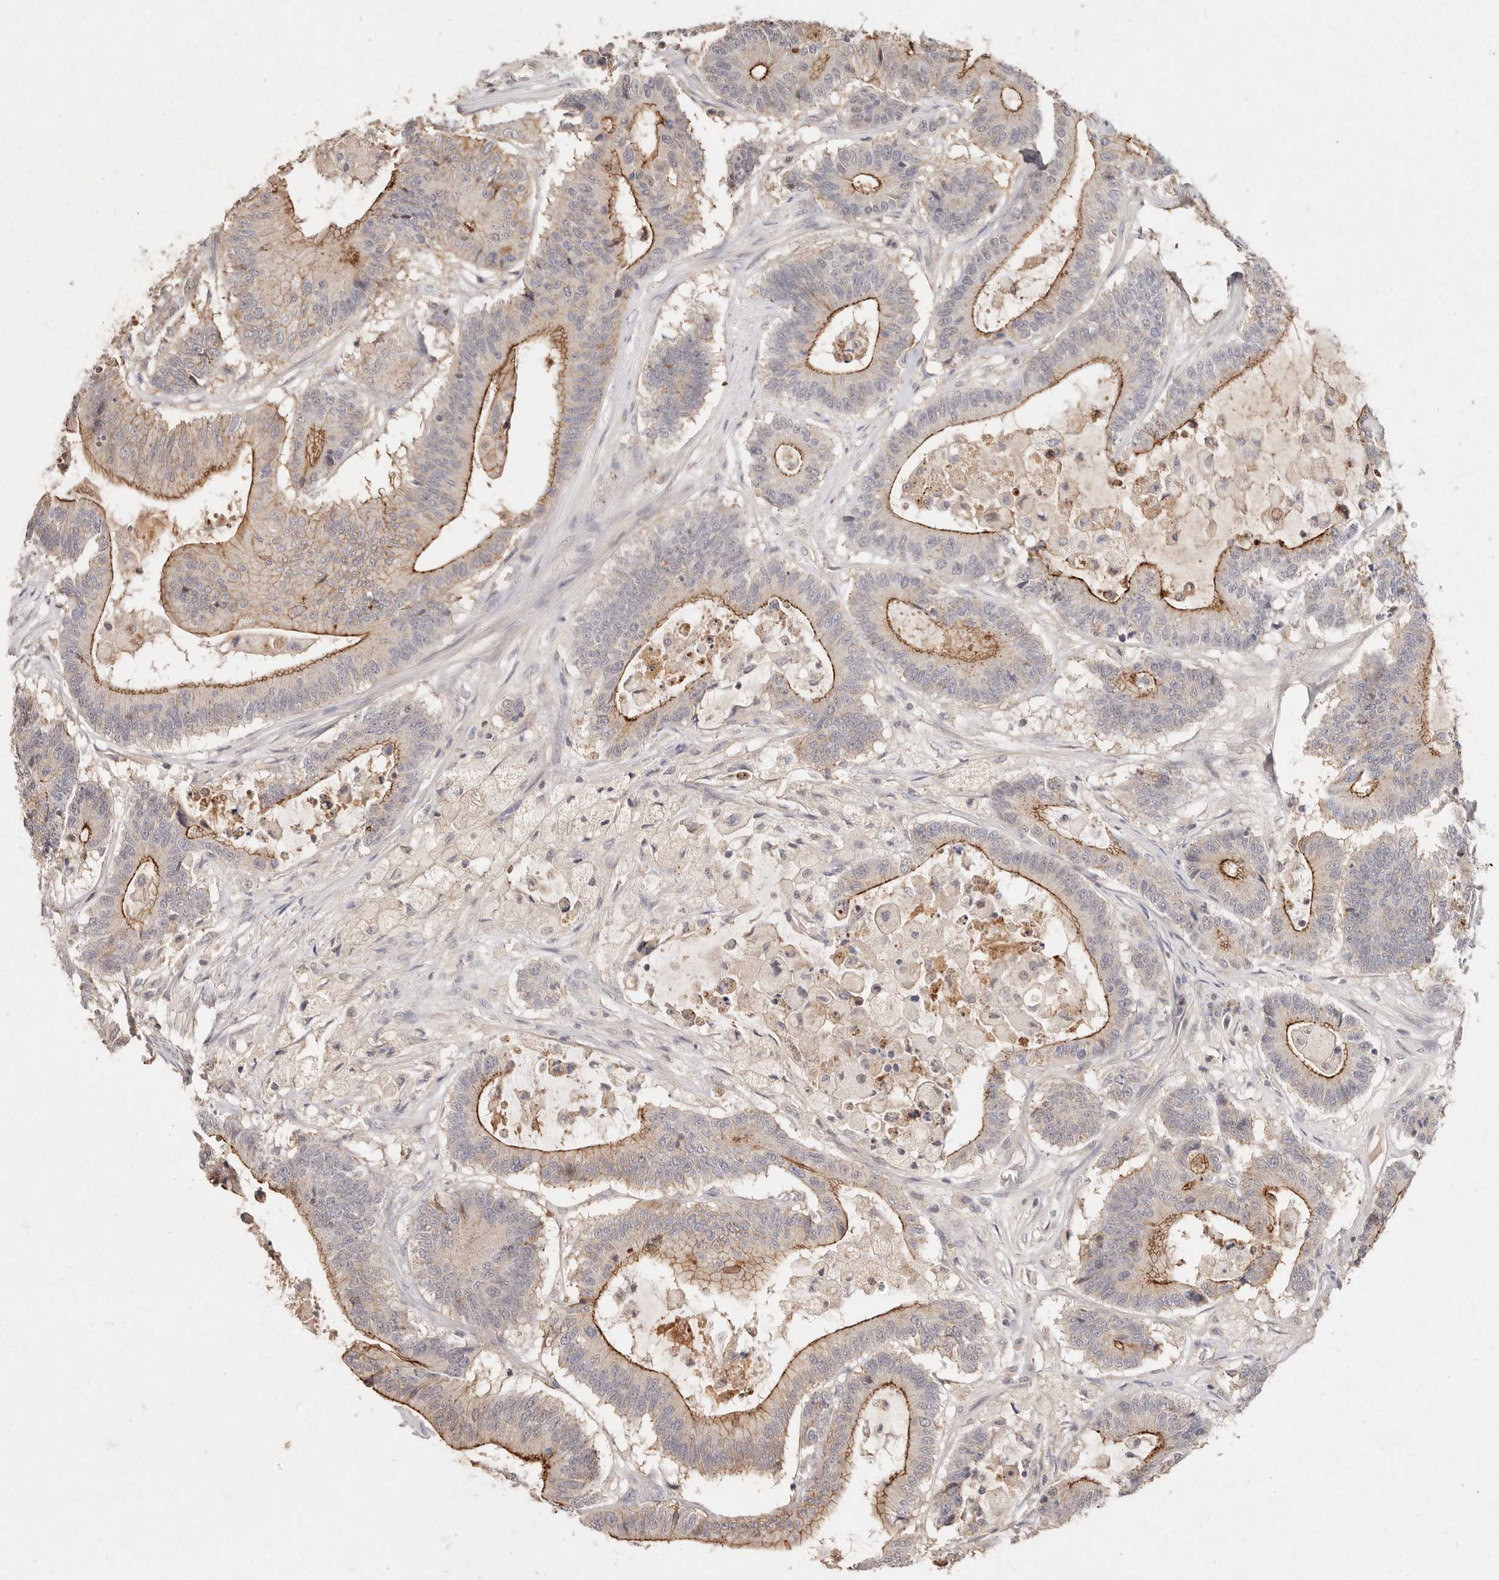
{"staining": {"intensity": "moderate", "quantity": "25%-75%", "location": "cytoplasmic/membranous"}, "tissue": "colorectal cancer", "cell_type": "Tumor cells", "image_type": "cancer", "snomed": [{"axis": "morphology", "description": "Adenocarcinoma, NOS"}, {"axis": "topography", "description": "Colon"}], "caption": "A high-resolution image shows immunohistochemistry (IHC) staining of colorectal adenocarcinoma, which exhibits moderate cytoplasmic/membranous positivity in approximately 25%-75% of tumor cells. The staining was performed using DAB, with brown indicating positive protein expression. Nuclei are stained blue with hematoxylin.", "gene": "CXADR", "patient": {"sex": "female", "age": 84}}